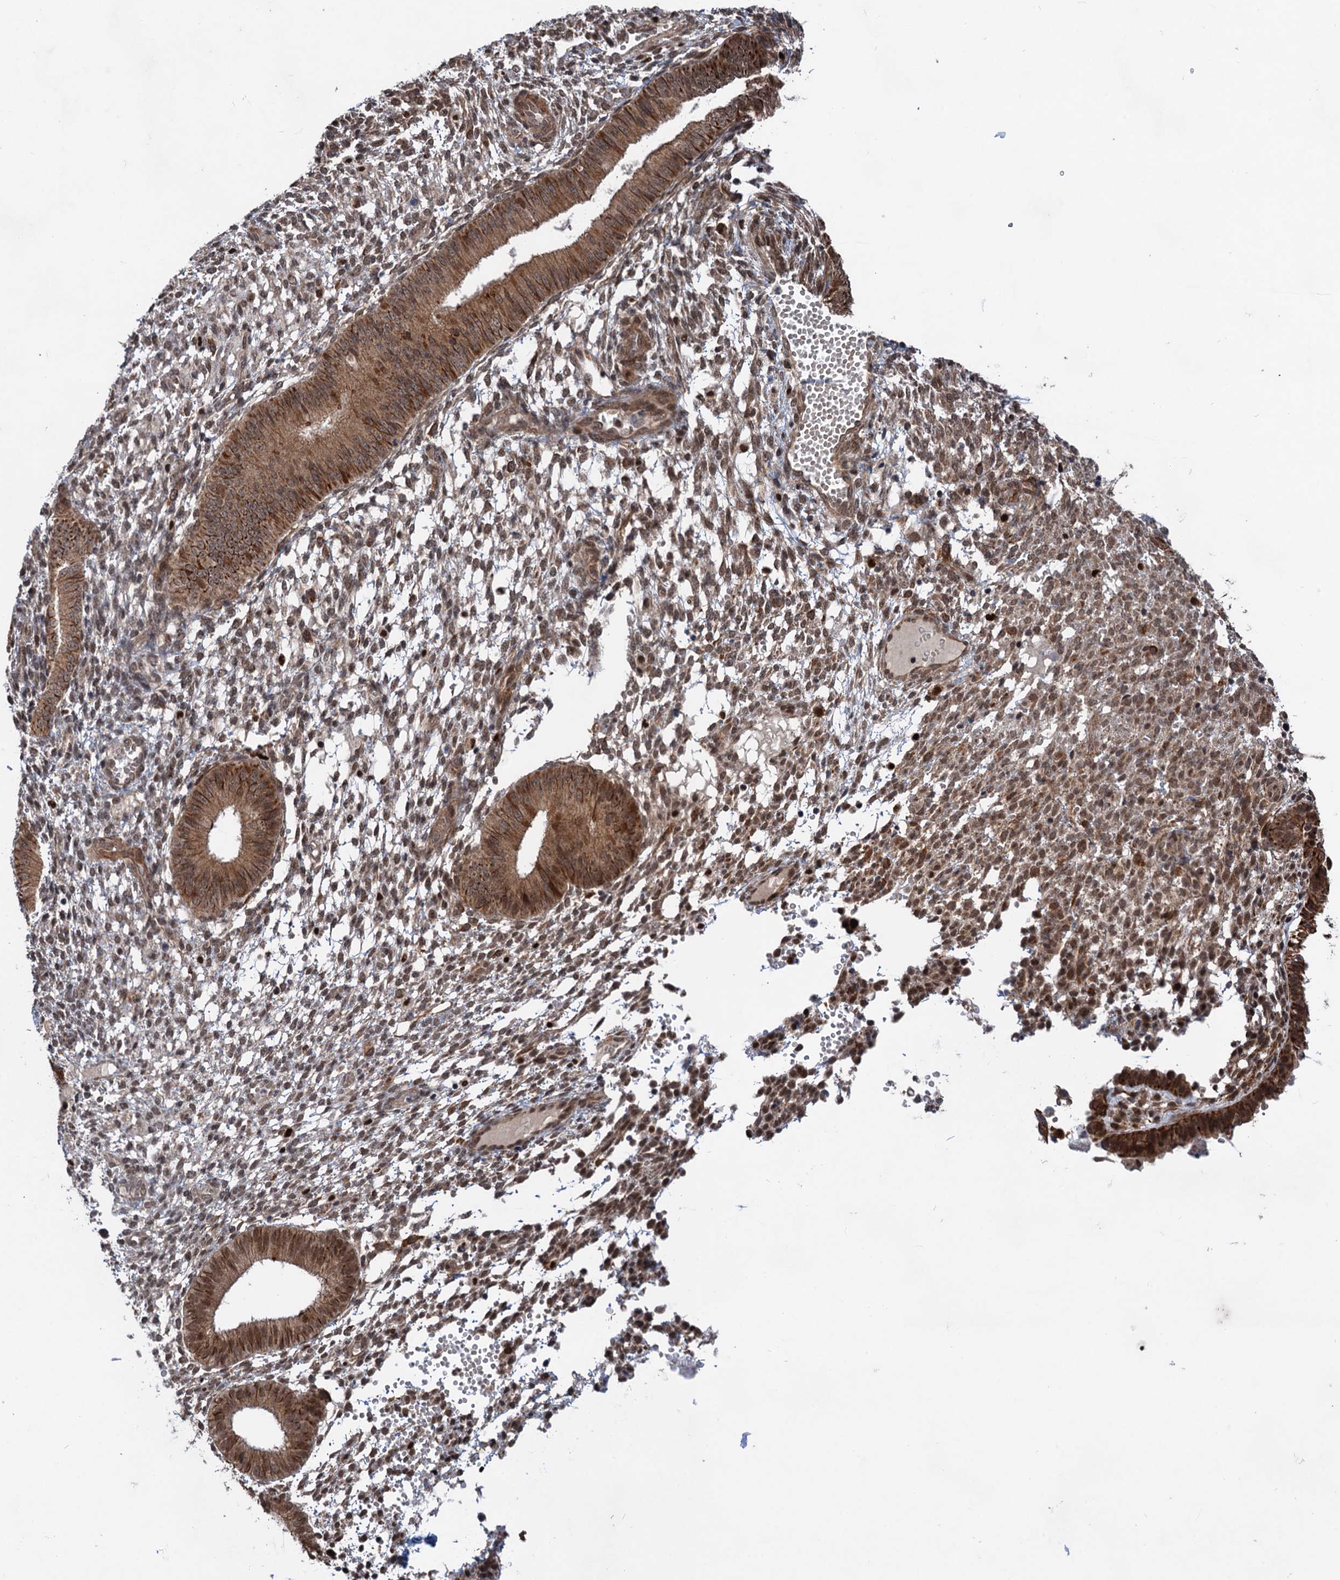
{"staining": {"intensity": "weak", "quantity": "25%-75%", "location": "cytoplasmic/membranous,nuclear"}, "tissue": "endometrium", "cell_type": "Cells in endometrial stroma", "image_type": "normal", "snomed": [{"axis": "morphology", "description": "Normal tissue, NOS"}, {"axis": "topography", "description": "Endometrium"}], "caption": "Endometrium stained for a protein (brown) shows weak cytoplasmic/membranous,nuclear positive expression in approximately 25%-75% of cells in endometrial stroma.", "gene": "TTC31", "patient": {"sex": "female", "age": 49}}